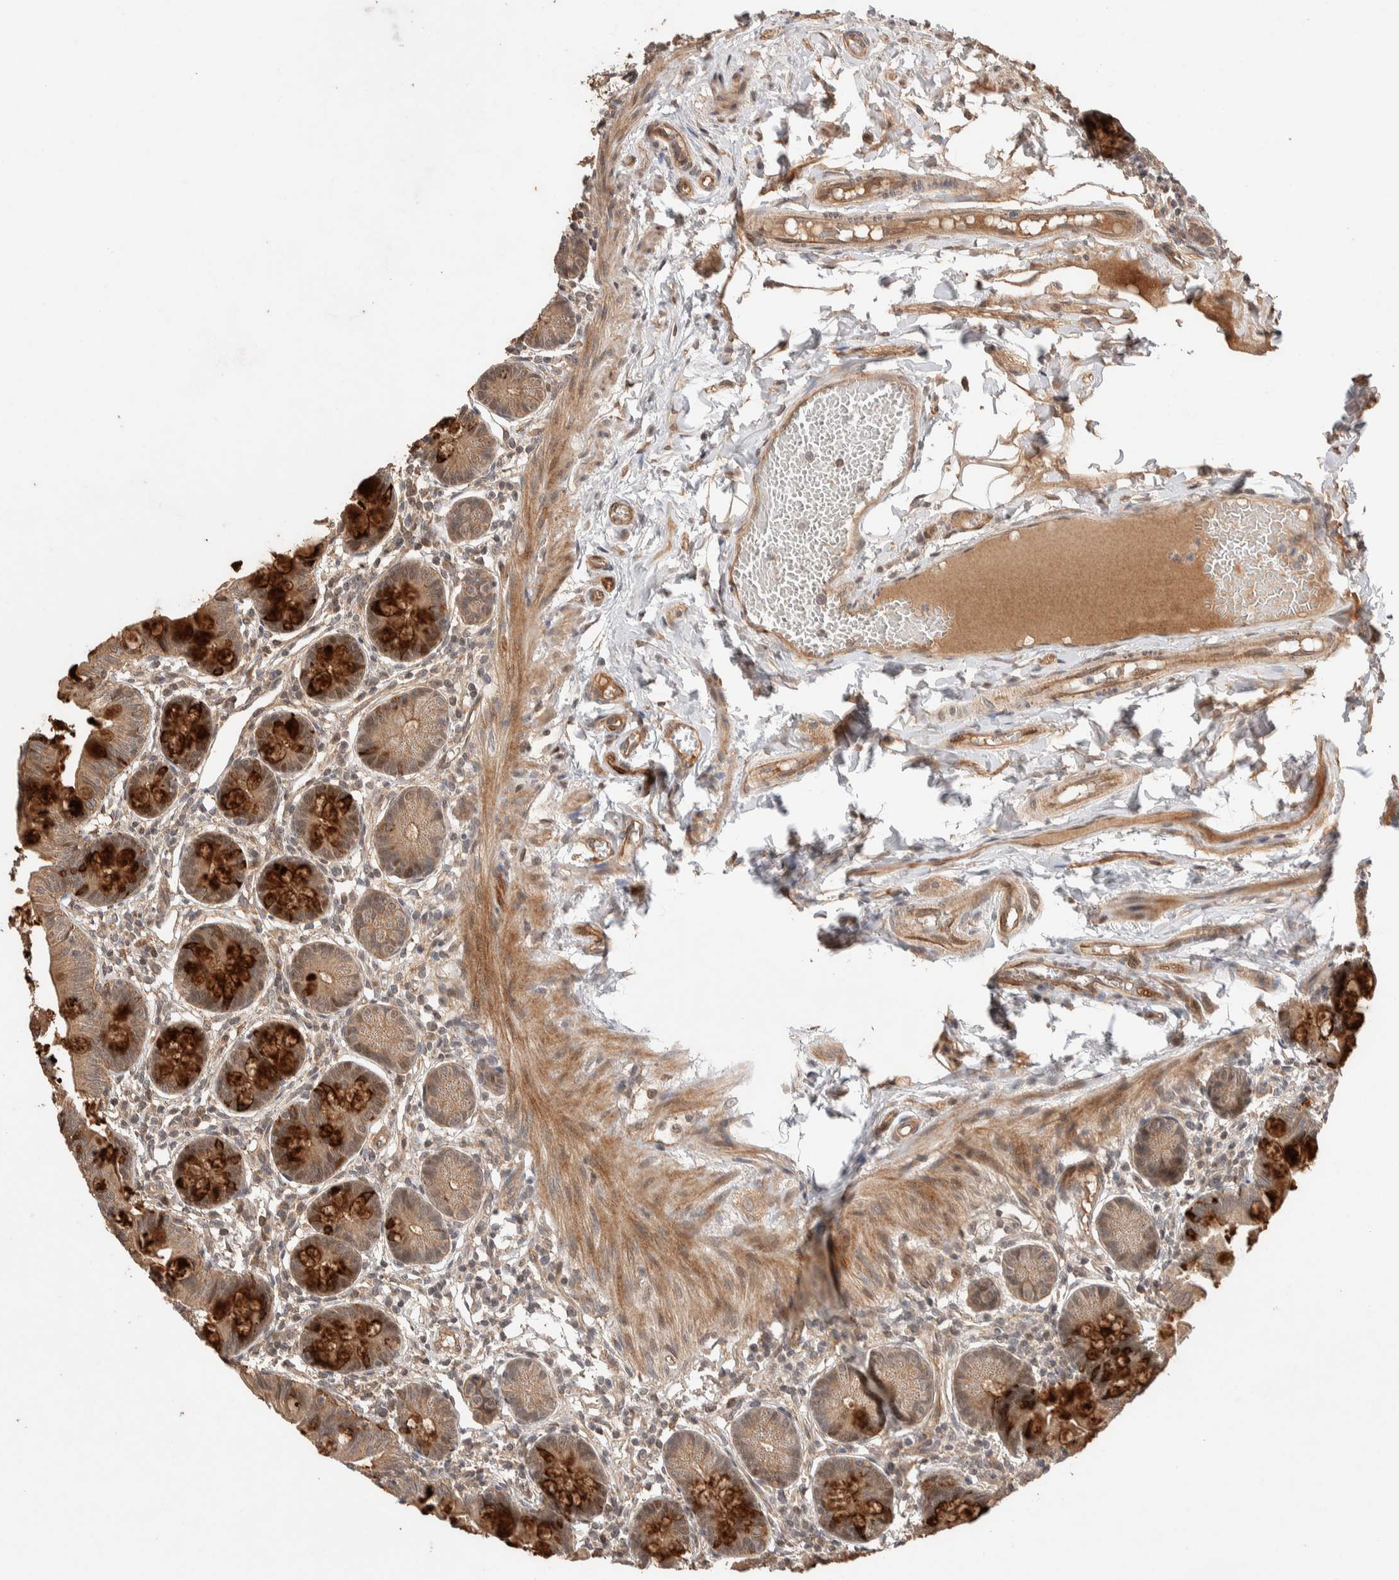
{"staining": {"intensity": "weak", "quantity": "25%-75%", "location": "cytoplasmic/membranous"}, "tissue": "small intestine", "cell_type": "Glandular cells", "image_type": "normal", "snomed": [{"axis": "morphology", "description": "Normal tissue, NOS"}, {"axis": "topography", "description": "Small intestine"}], "caption": "Protein expression analysis of unremarkable small intestine reveals weak cytoplasmic/membranous expression in about 25%-75% of glandular cells.", "gene": "PRDM15", "patient": {"sex": "male", "age": 7}}